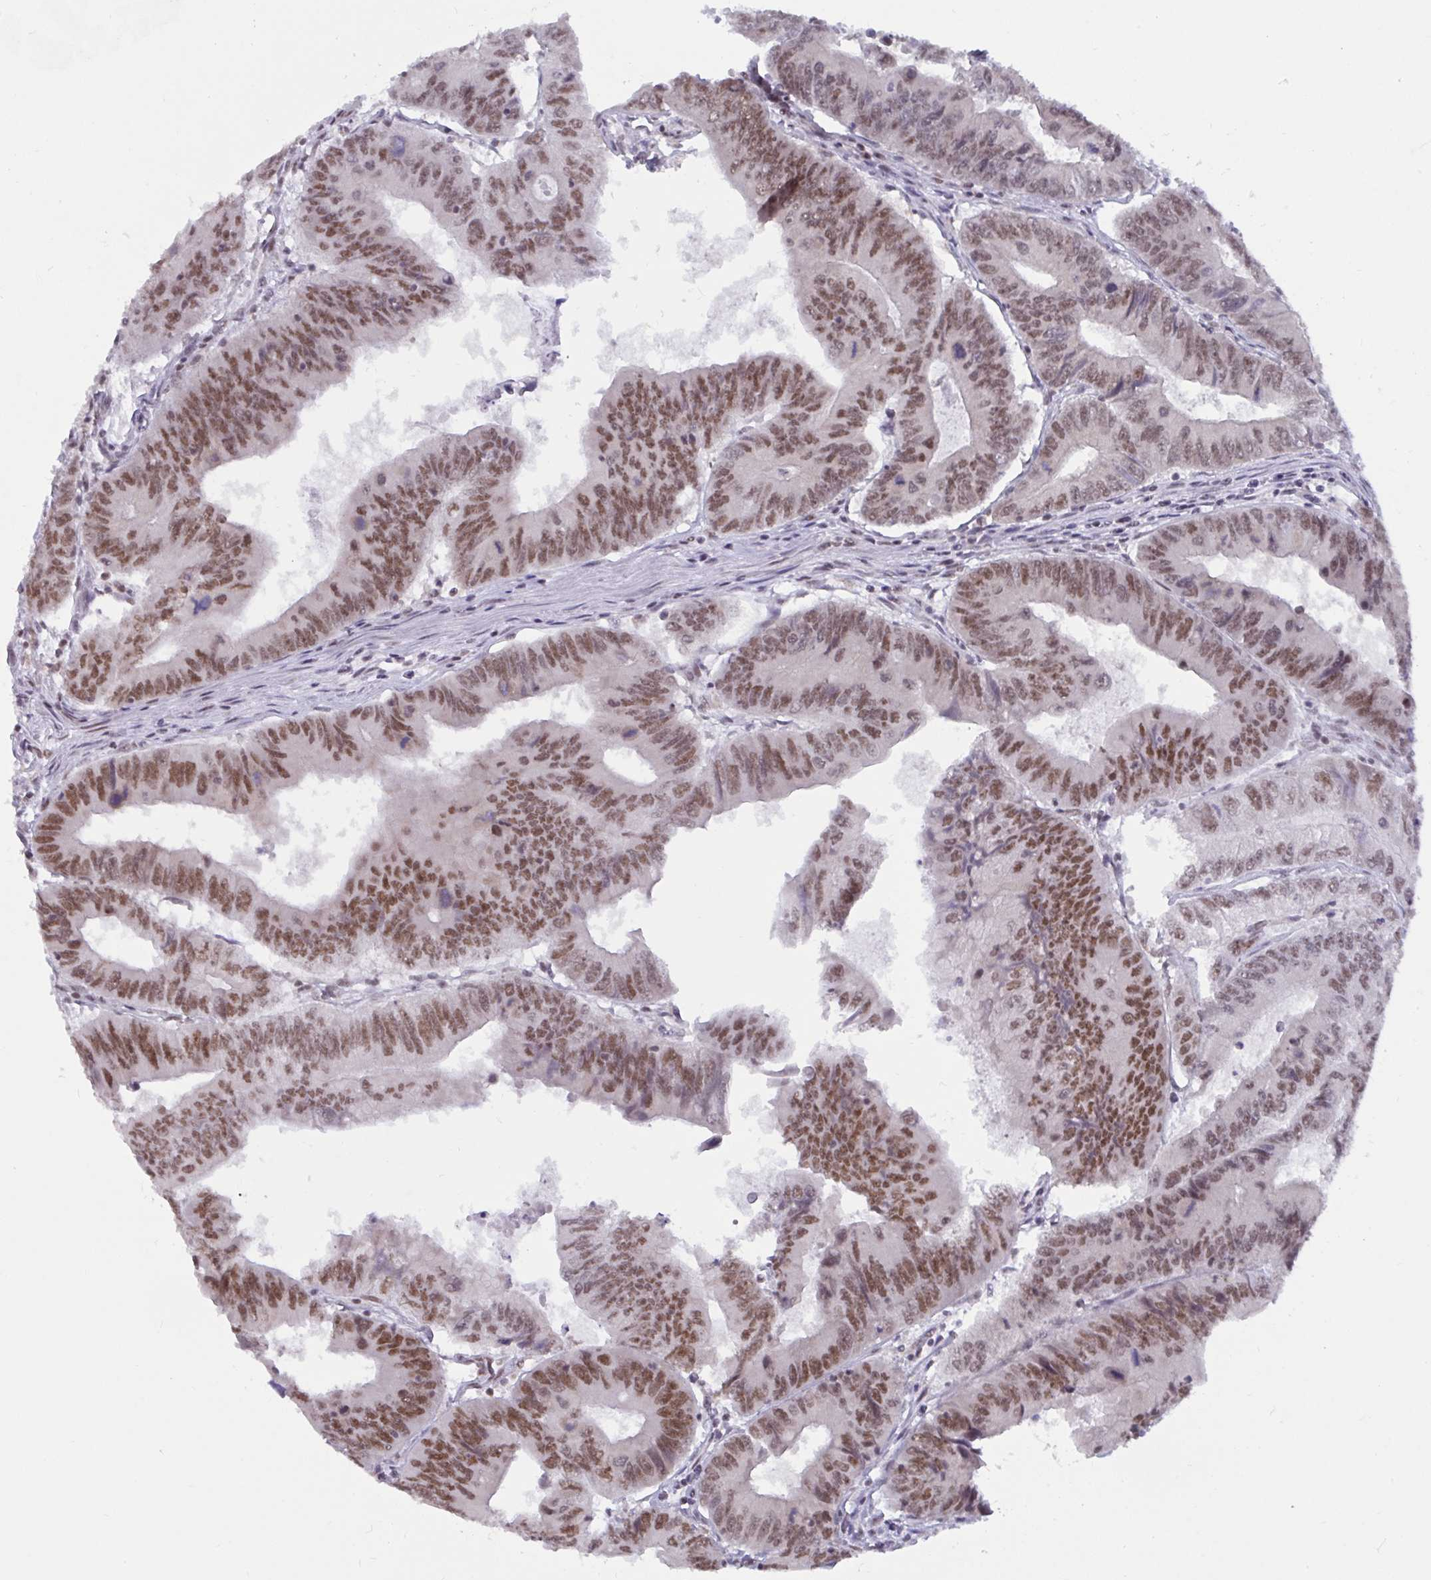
{"staining": {"intensity": "moderate", "quantity": ">75%", "location": "nuclear"}, "tissue": "colorectal cancer", "cell_type": "Tumor cells", "image_type": "cancer", "snomed": [{"axis": "morphology", "description": "Adenocarcinoma, NOS"}, {"axis": "topography", "description": "Colon"}], "caption": "DAB immunohistochemical staining of adenocarcinoma (colorectal) reveals moderate nuclear protein staining in about >75% of tumor cells.", "gene": "PHF10", "patient": {"sex": "male", "age": 53}}